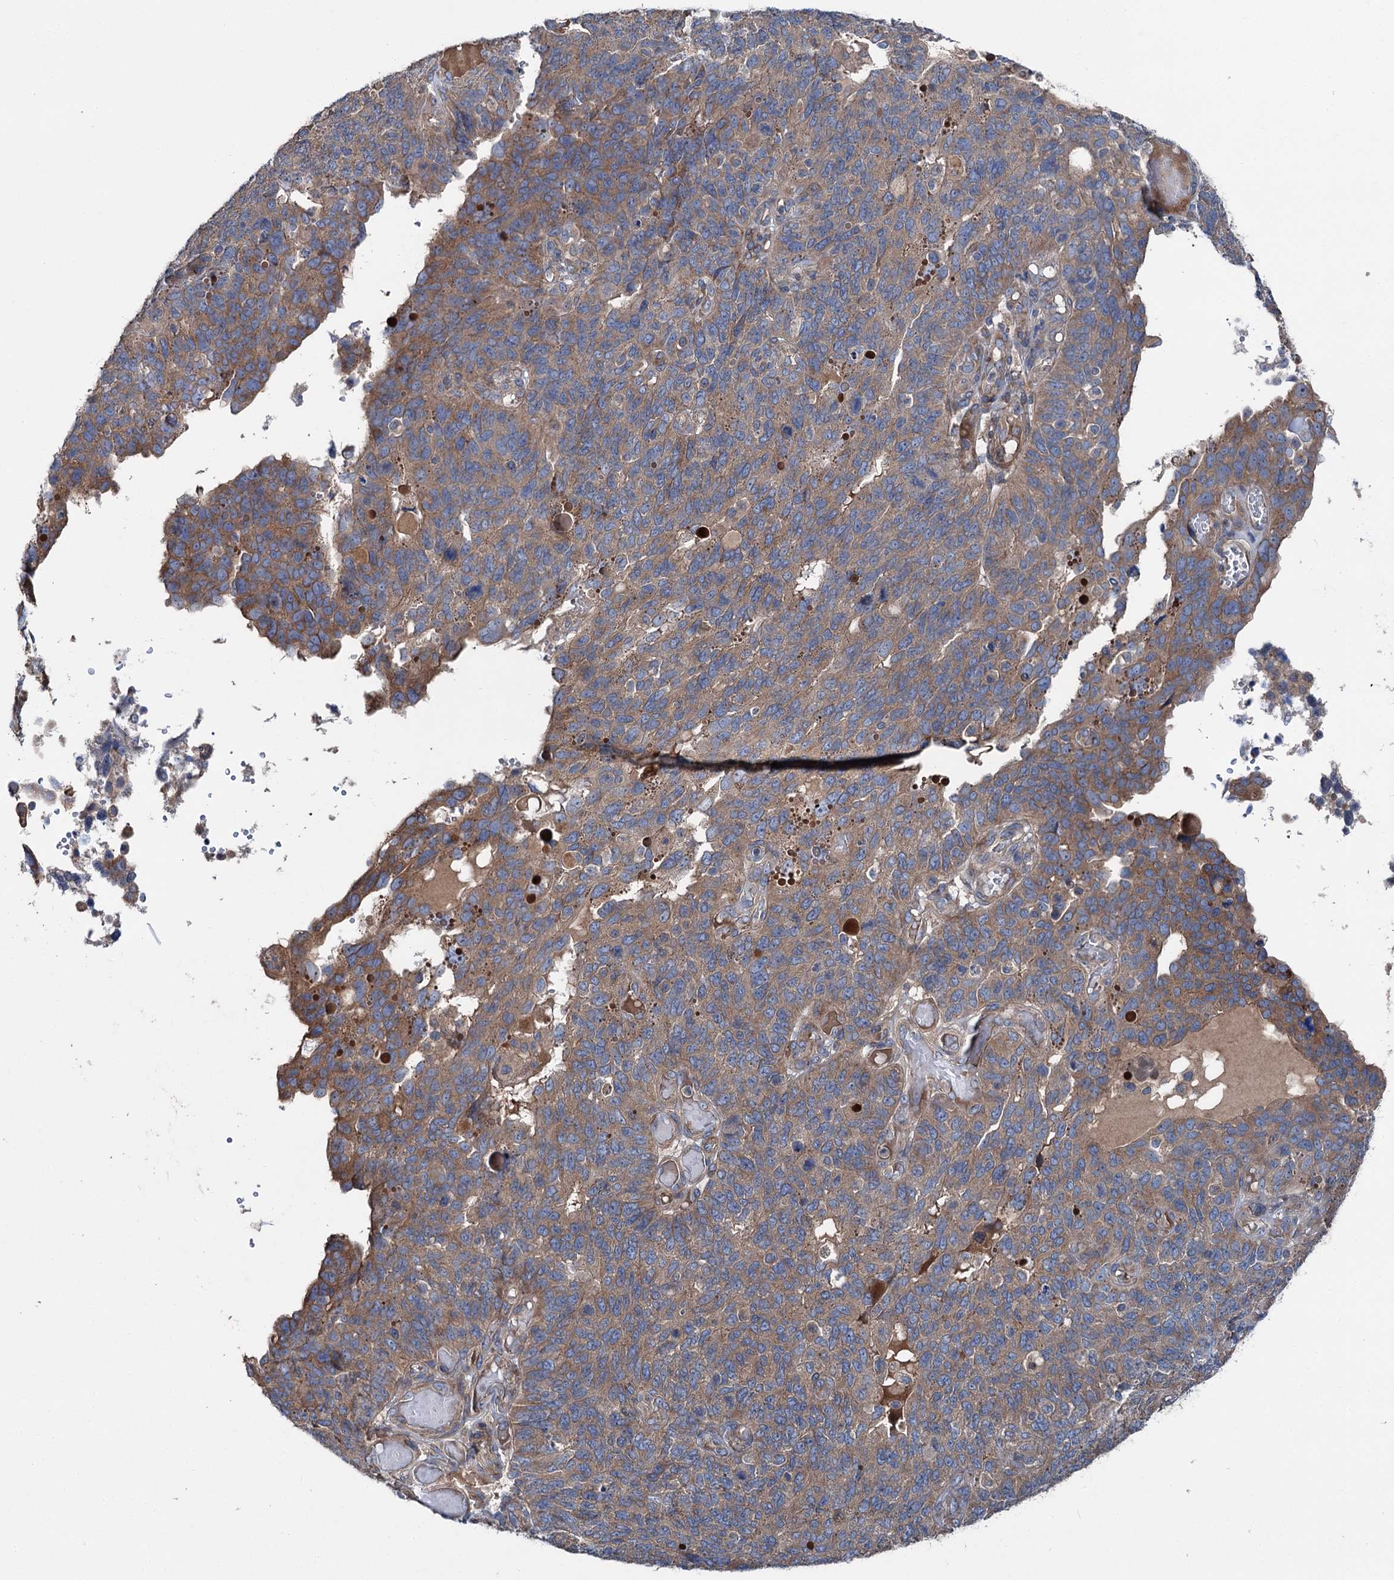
{"staining": {"intensity": "moderate", "quantity": ">75%", "location": "cytoplasmic/membranous"}, "tissue": "endometrial cancer", "cell_type": "Tumor cells", "image_type": "cancer", "snomed": [{"axis": "morphology", "description": "Adenocarcinoma, NOS"}, {"axis": "topography", "description": "Endometrium"}], "caption": "An immunohistochemistry (IHC) image of tumor tissue is shown. Protein staining in brown shows moderate cytoplasmic/membranous positivity in endometrial cancer within tumor cells. (Stains: DAB (3,3'-diaminobenzidine) in brown, nuclei in blue, Microscopy: brightfield microscopy at high magnification).", "gene": "SLC22A25", "patient": {"sex": "female", "age": 66}}